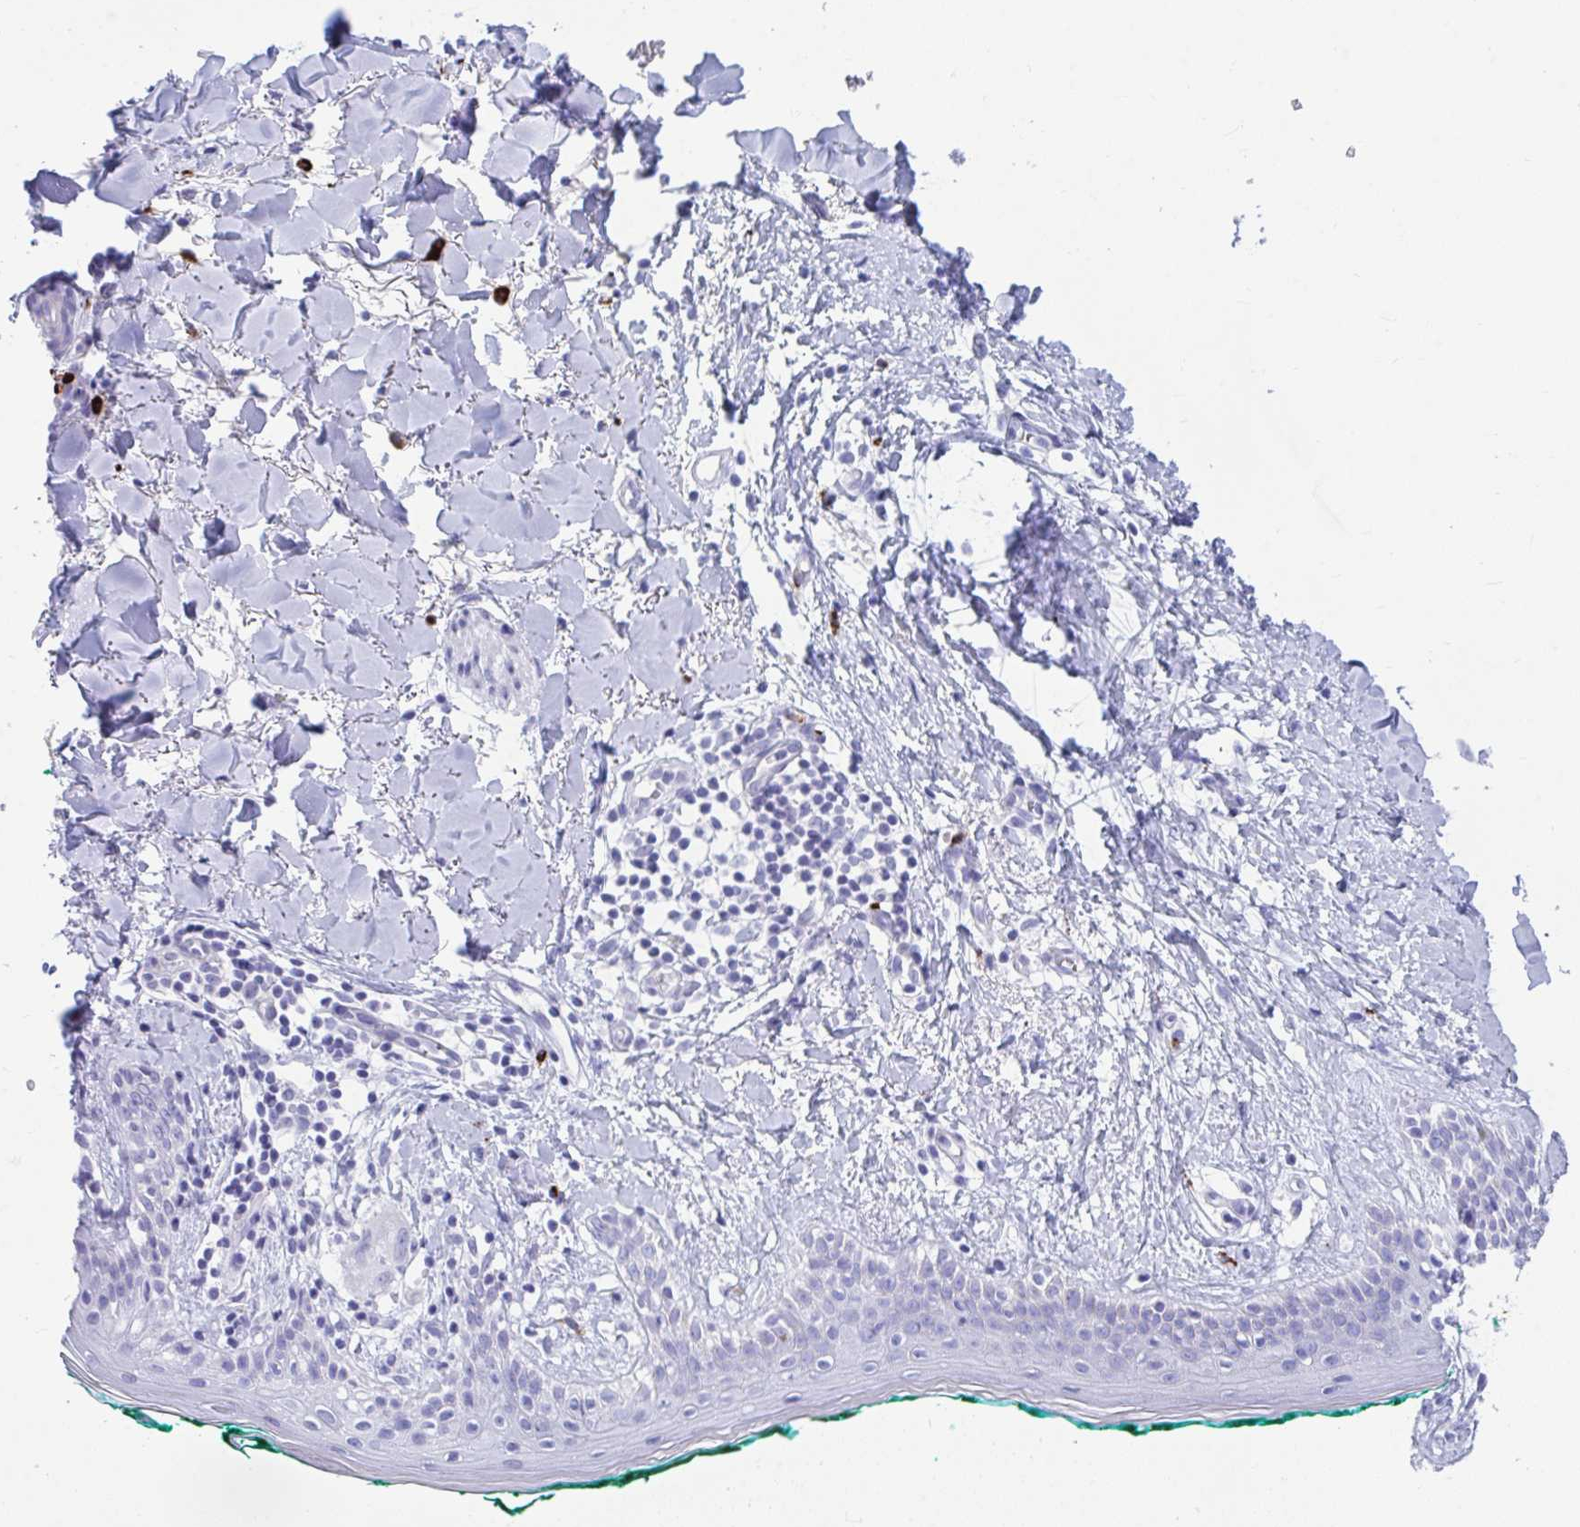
{"staining": {"intensity": "negative", "quantity": "none", "location": "none"}, "tissue": "skin", "cell_type": "Fibroblasts", "image_type": "normal", "snomed": [{"axis": "morphology", "description": "Normal tissue, NOS"}, {"axis": "topography", "description": "Skin"}], "caption": "DAB immunohistochemical staining of normal skin displays no significant expression in fibroblasts.", "gene": "SHISA8", "patient": {"sex": "female", "age": 34}}